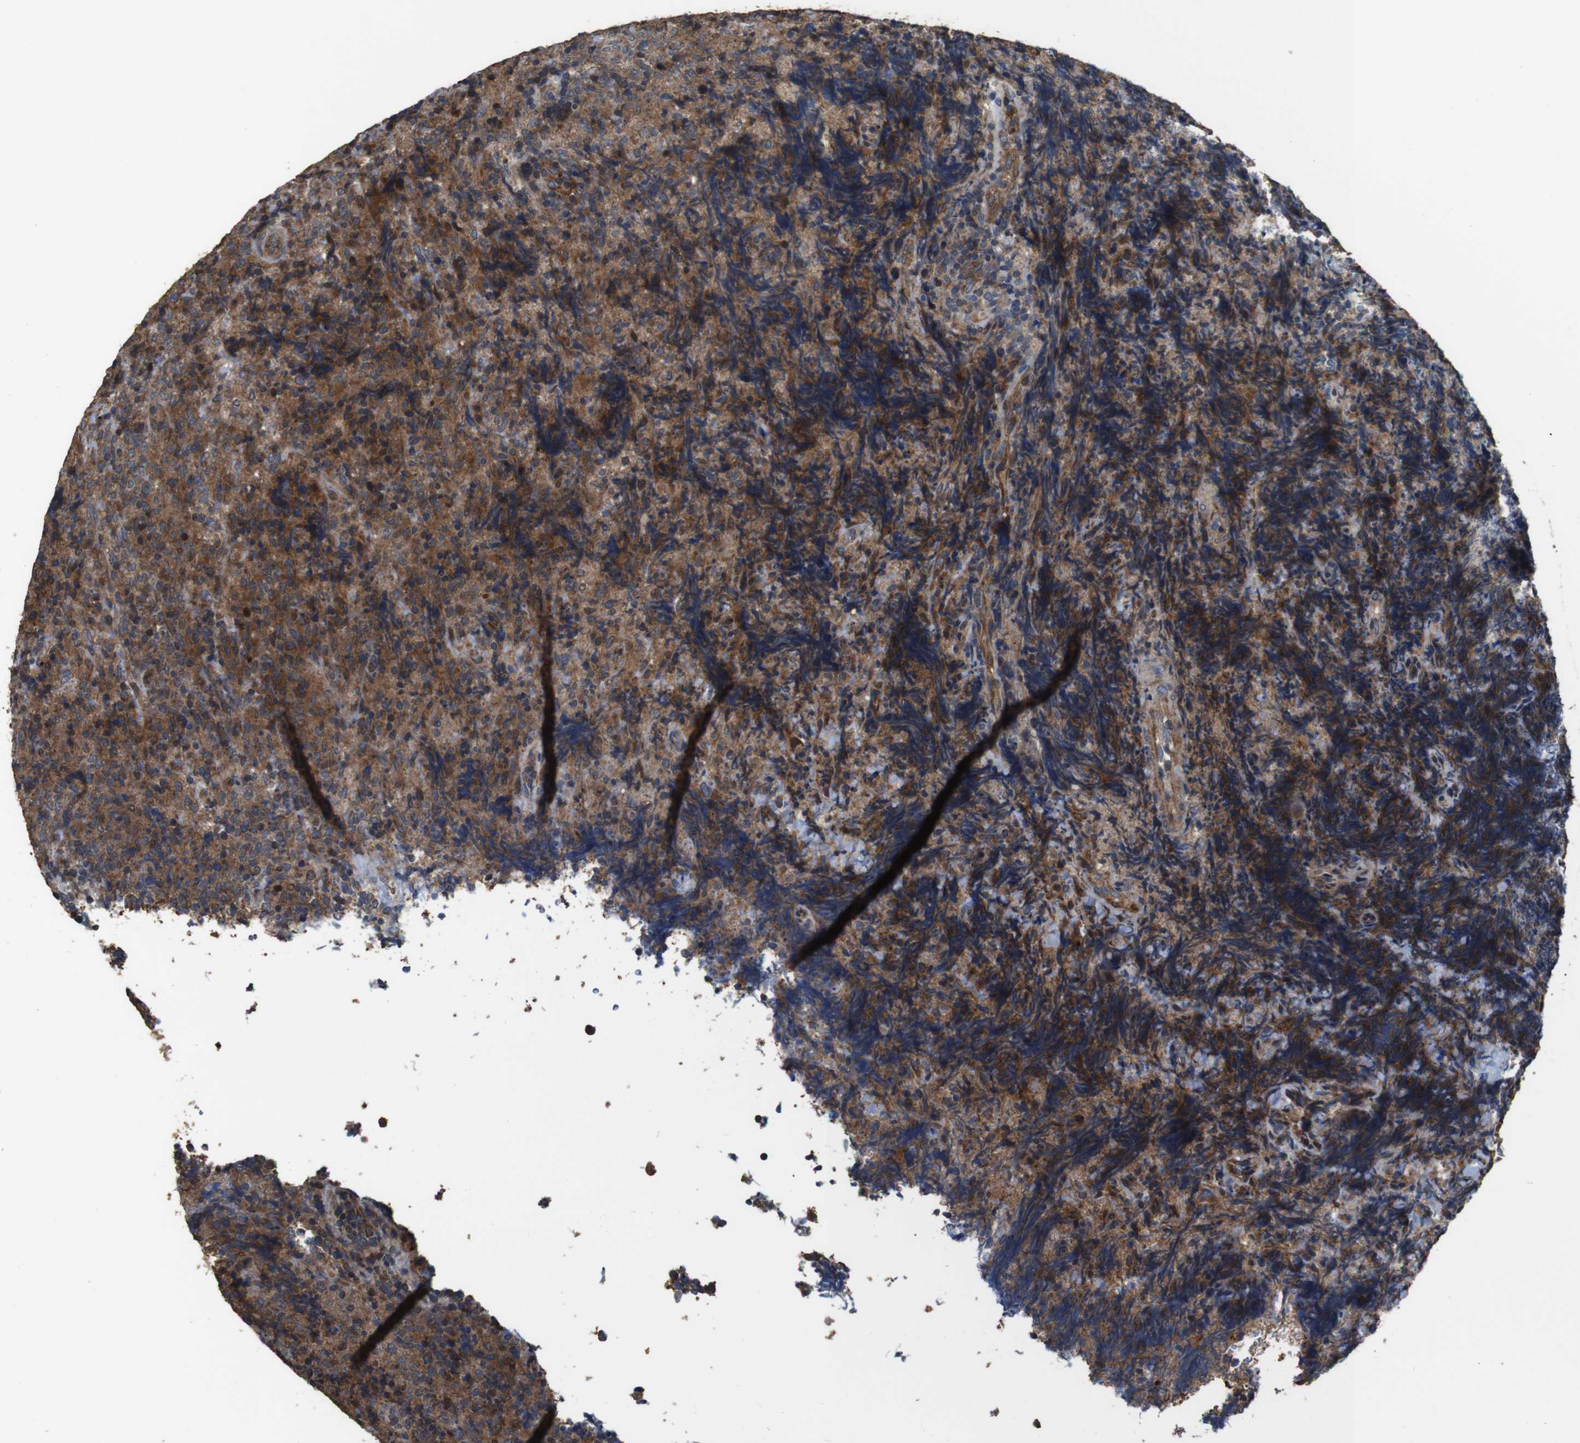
{"staining": {"intensity": "moderate", "quantity": ">75%", "location": "cytoplasmic/membranous"}, "tissue": "lymphoma", "cell_type": "Tumor cells", "image_type": "cancer", "snomed": [{"axis": "morphology", "description": "Malignant lymphoma, non-Hodgkin's type, High grade"}, {"axis": "topography", "description": "Tonsil"}], "caption": "A brown stain labels moderate cytoplasmic/membranous staining of a protein in human high-grade malignant lymphoma, non-Hodgkin's type tumor cells.", "gene": "SNN", "patient": {"sex": "female", "age": 36}}